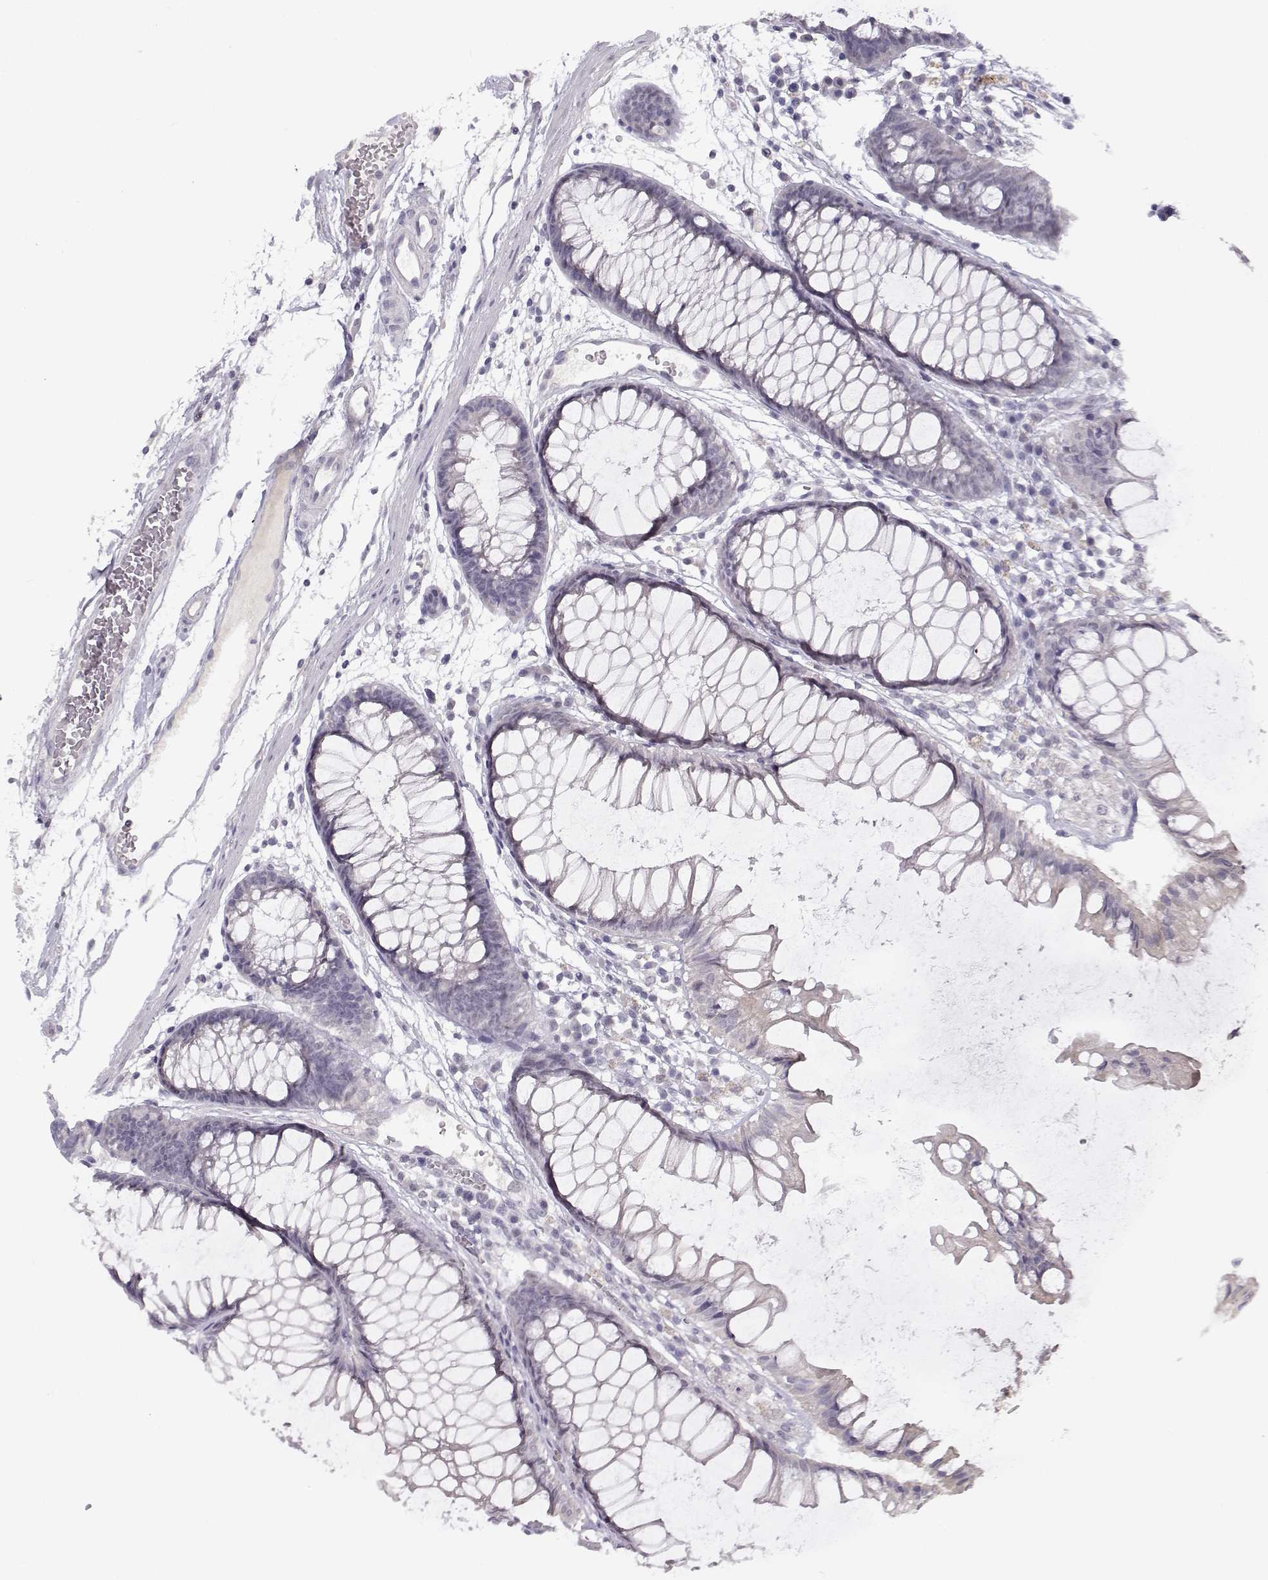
{"staining": {"intensity": "negative", "quantity": "none", "location": "none"}, "tissue": "colon", "cell_type": "Endothelial cells", "image_type": "normal", "snomed": [{"axis": "morphology", "description": "Normal tissue, NOS"}, {"axis": "morphology", "description": "Adenocarcinoma, NOS"}, {"axis": "topography", "description": "Colon"}], "caption": "Colon stained for a protein using immunohistochemistry (IHC) exhibits no staining endothelial cells.", "gene": "C16orf86", "patient": {"sex": "male", "age": 65}}